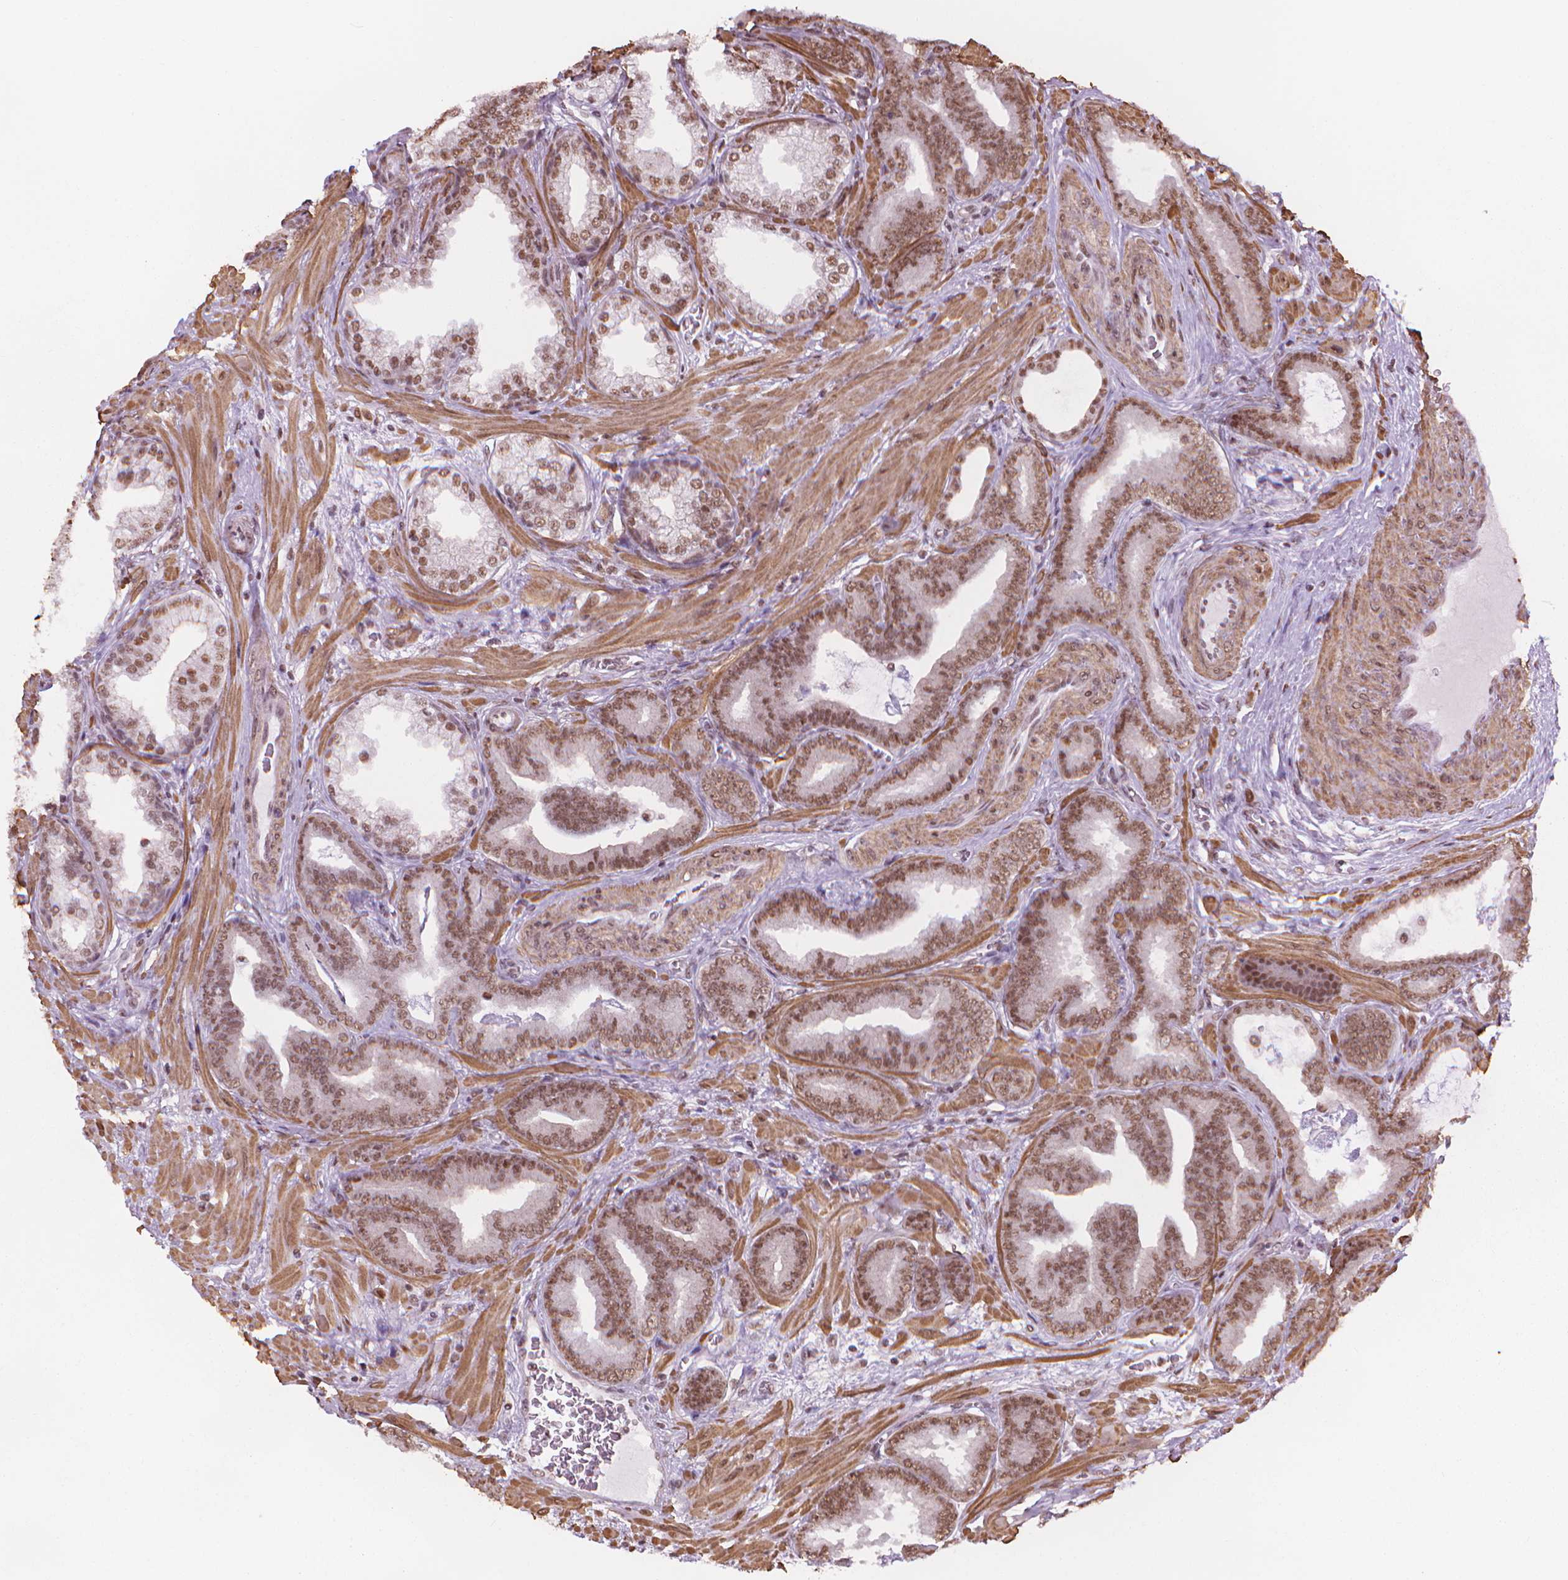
{"staining": {"intensity": "moderate", "quantity": ">75%", "location": "nuclear"}, "tissue": "prostate cancer", "cell_type": "Tumor cells", "image_type": "cancer", "snomed": [{"axis": "morphology", "description": "Adenocarcinoma, Low grade"}, {"axis": "topography", "description": "Prostate"}], "caption": "Prostate cancer (adenocarcinoma (low-grade)) stained for a protein (brown) exhibits moderate nuclear positive positivity in about >75% of tumor cells.", "gene": "HOXD4", "patient": {"sex": "male", "age": 63}}